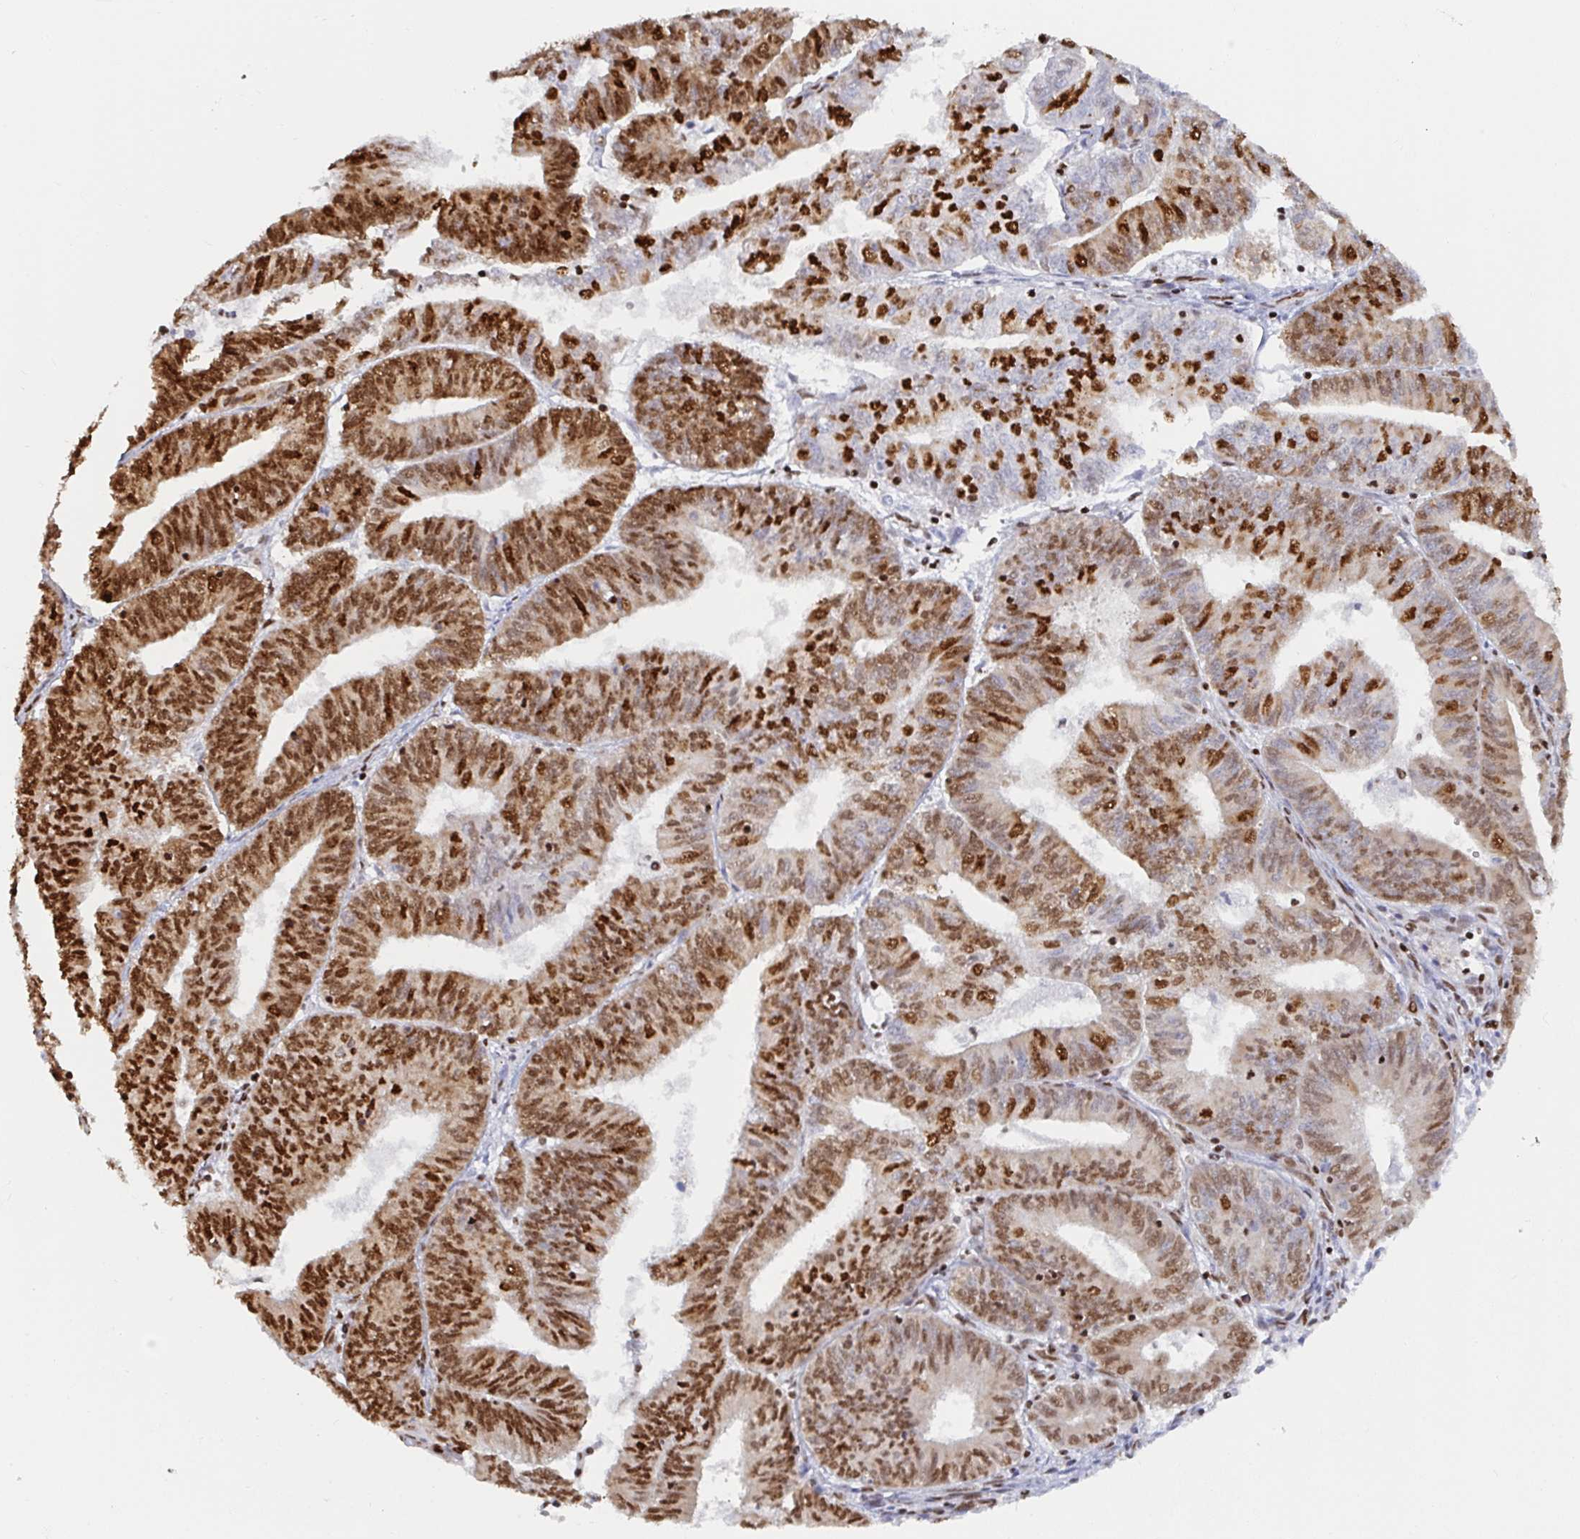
{"staining": {"intensity": "strong", "quantity": ">75%", "location": "nuclear"}, "tissue": "endometrial cancer", "cell_type": "Tumor cells", "image_type": "cancer", "snomed": [{"axis": "morphology", "description": "Adenocarcinoma, NOS"}, {"axis": "topography", "description": "Endometrium"}], "caption": "Protein staining by immunohistochemistry displays strong nuclear positivity in about >75% of tumor cells in adenocarcinoma (endometrial).", "gene": "EWSR1", "patient": {"sex": "female", "age": 61}}